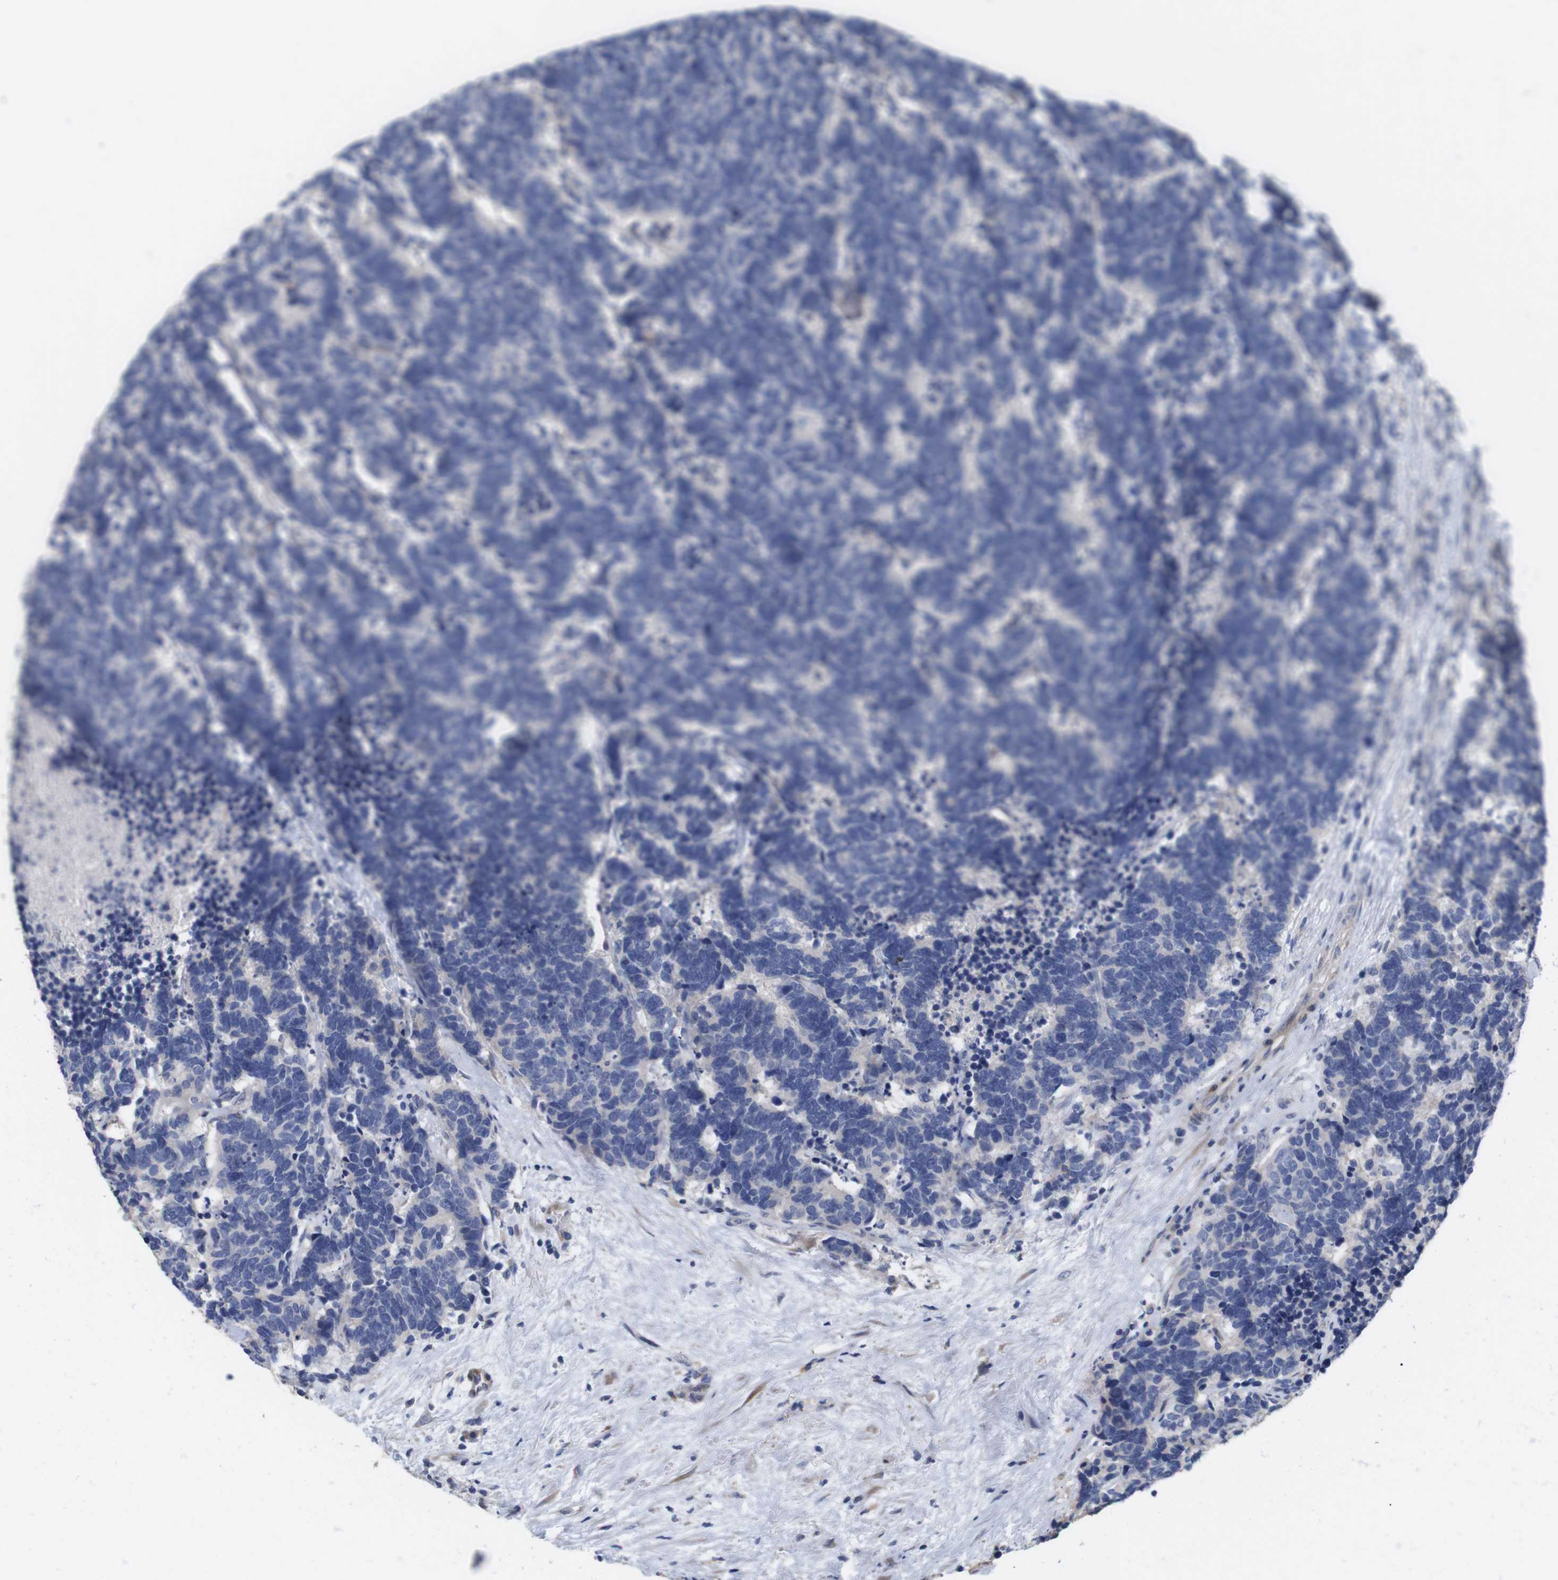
{"staining": {"intensity": "negative", "quantity": "none", "location": "none"}, "tissue": "carcinoid", "cell_type": "Tumor cells", "image_type": "cancer", "snomed": [{"axis": "morphology", "description": "Carcinoma, NOS"}, {"axis": "morphology", "description": "Carcinoid, malignant, NOS"}, {"axis": "topography", "description": "Urinary bladder"}], "caption": "Immunohistochemical staining of carcinoid (malignant) displays no significant staining in tumor cells. (Brightfield microscopy of DAB (3,3'-diaminobenzidine) IHC at high magnification).", "gene": "SPRY3", "patient": {"sex": "male", "age": 57}}